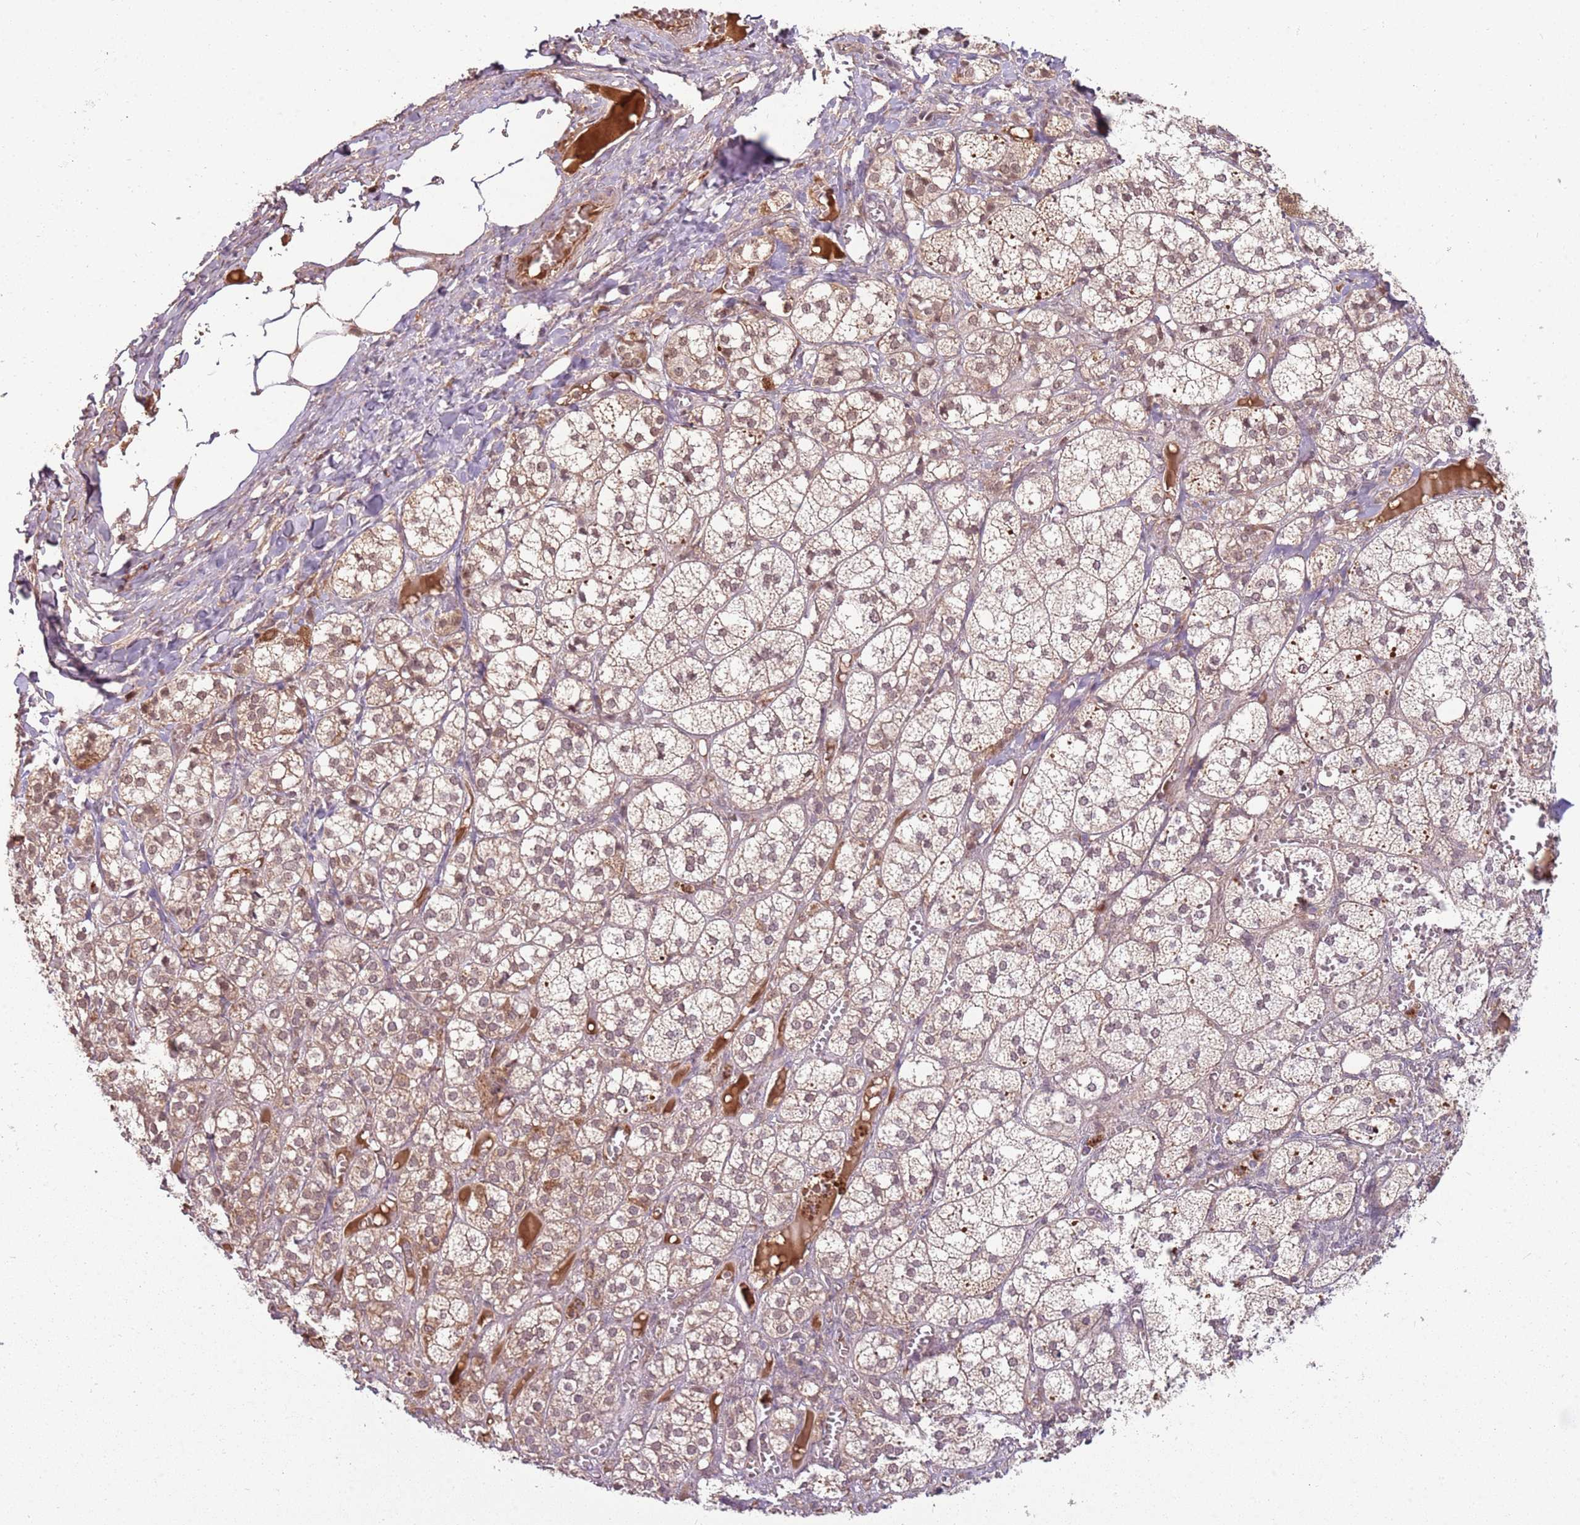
{"staining": {"intensity": "moderate", "quantity": "25%-75%", "location": "cytoplasmic/membranous,nuclear"}, "tissue": "adrenal gland", "cell_type": "Glandular cells", "image_type": "normal", "snomed": [{"axis": "morphology", "description": "Normal tissue, NOS"}, {"axis": "topography", "description": "Adrenal gland"}], "caption": "Benign adrenal gland shows moderate cytoplasmic/membranous,nuclear expression in approximately 25%-75% of glandular cells.", "gene": "NBPF4", "patient": {"sex": "female", "age": 61}}